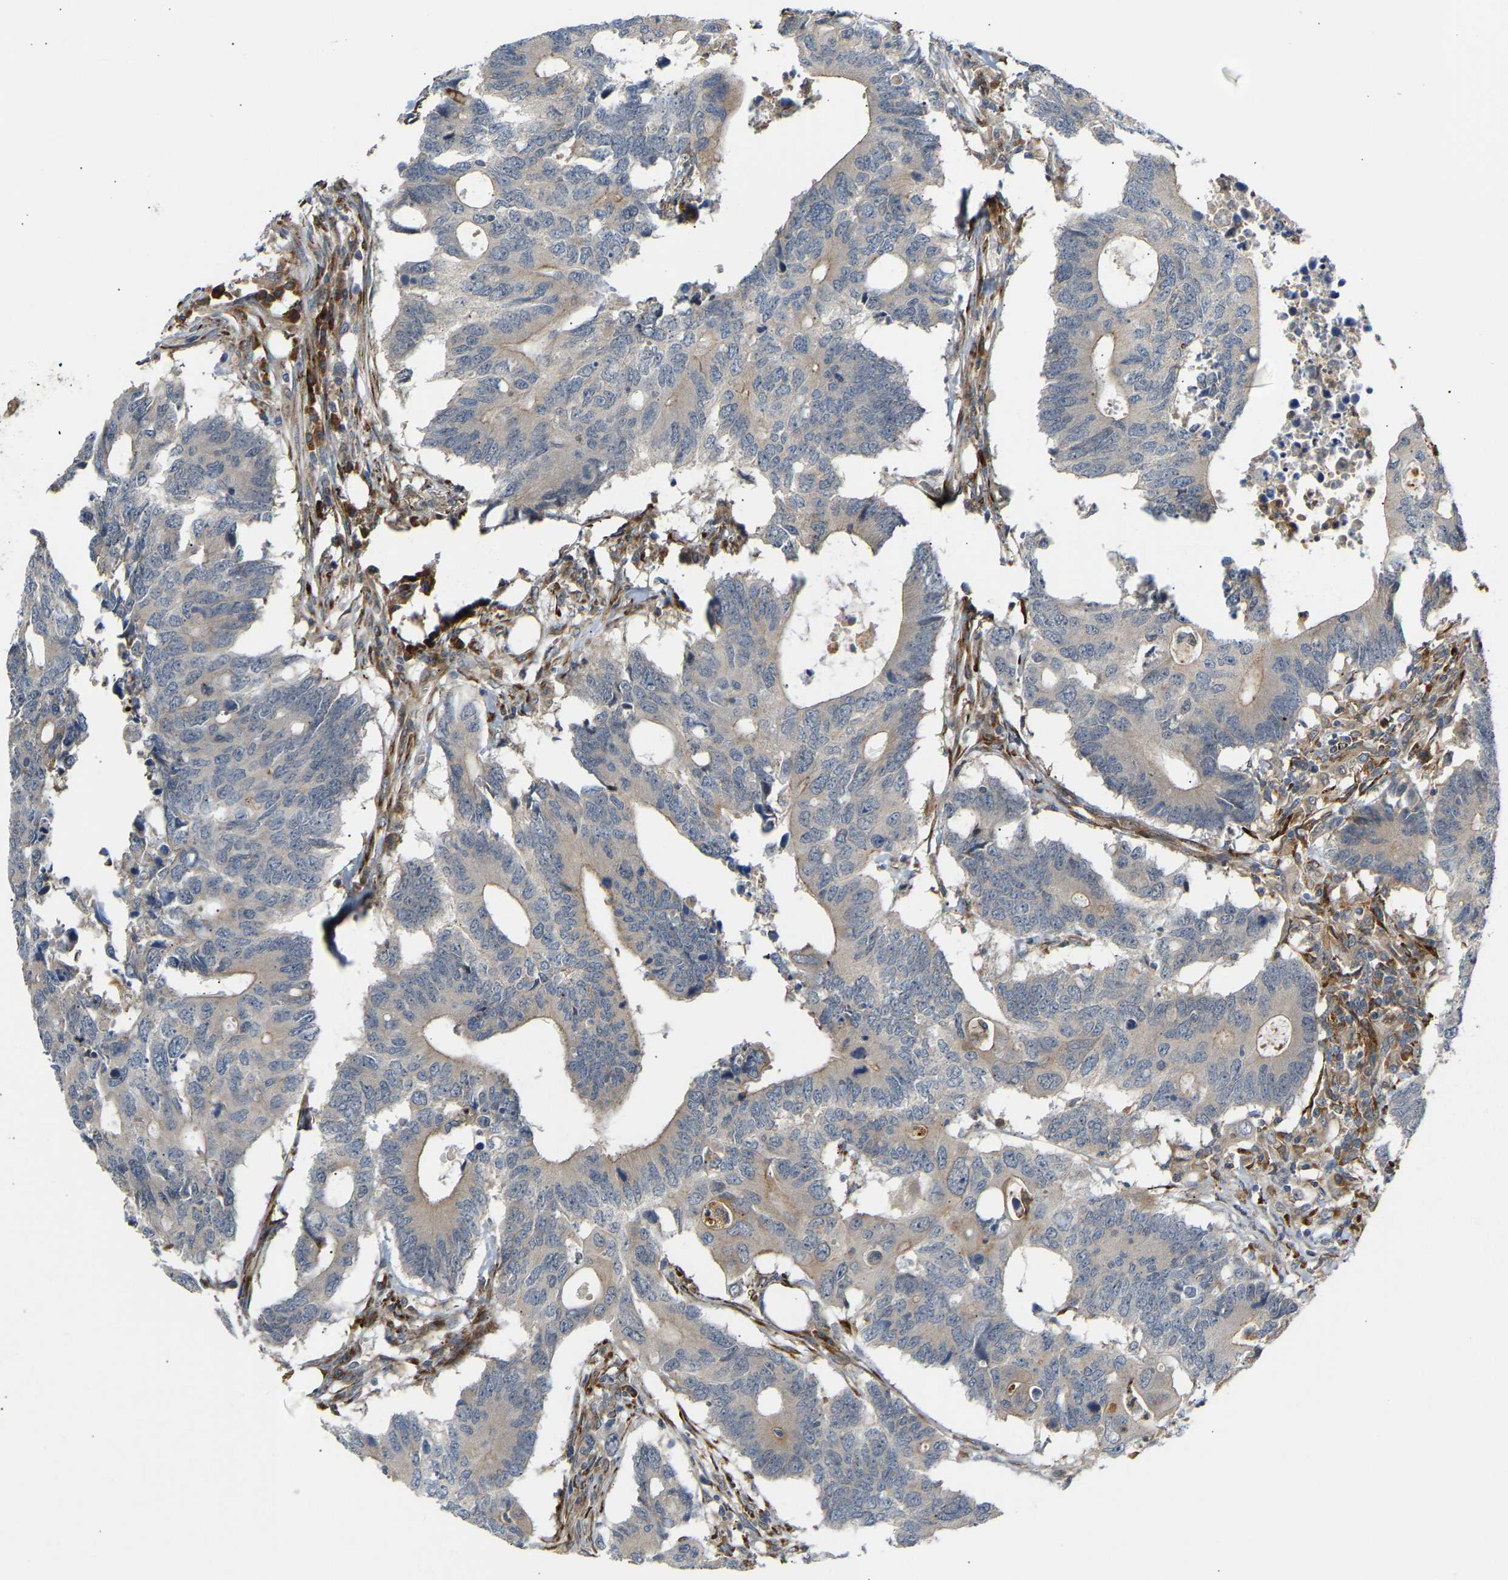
{"staining": {"intensity": "weak", "quantity": "<25%", "location": "cytoplasmic/membranous"}, "tissue": "colorectal cancer", "cell_type": "Tumor cells", "image_type": "cancer", "snomed": [{"axis": "morphology", "description": "Adenocarcinoma, NOS"}, {"axis": "topography", "description": "Colon"}], "caption": "An IHC histopathology image of adenocarcinoma (colorectal) is shown. There is no staining in tumor cells of adenocarcinoma (colorectal).", "gene": "PLCG2", "patient": {"sex": "male", "age": 71}}